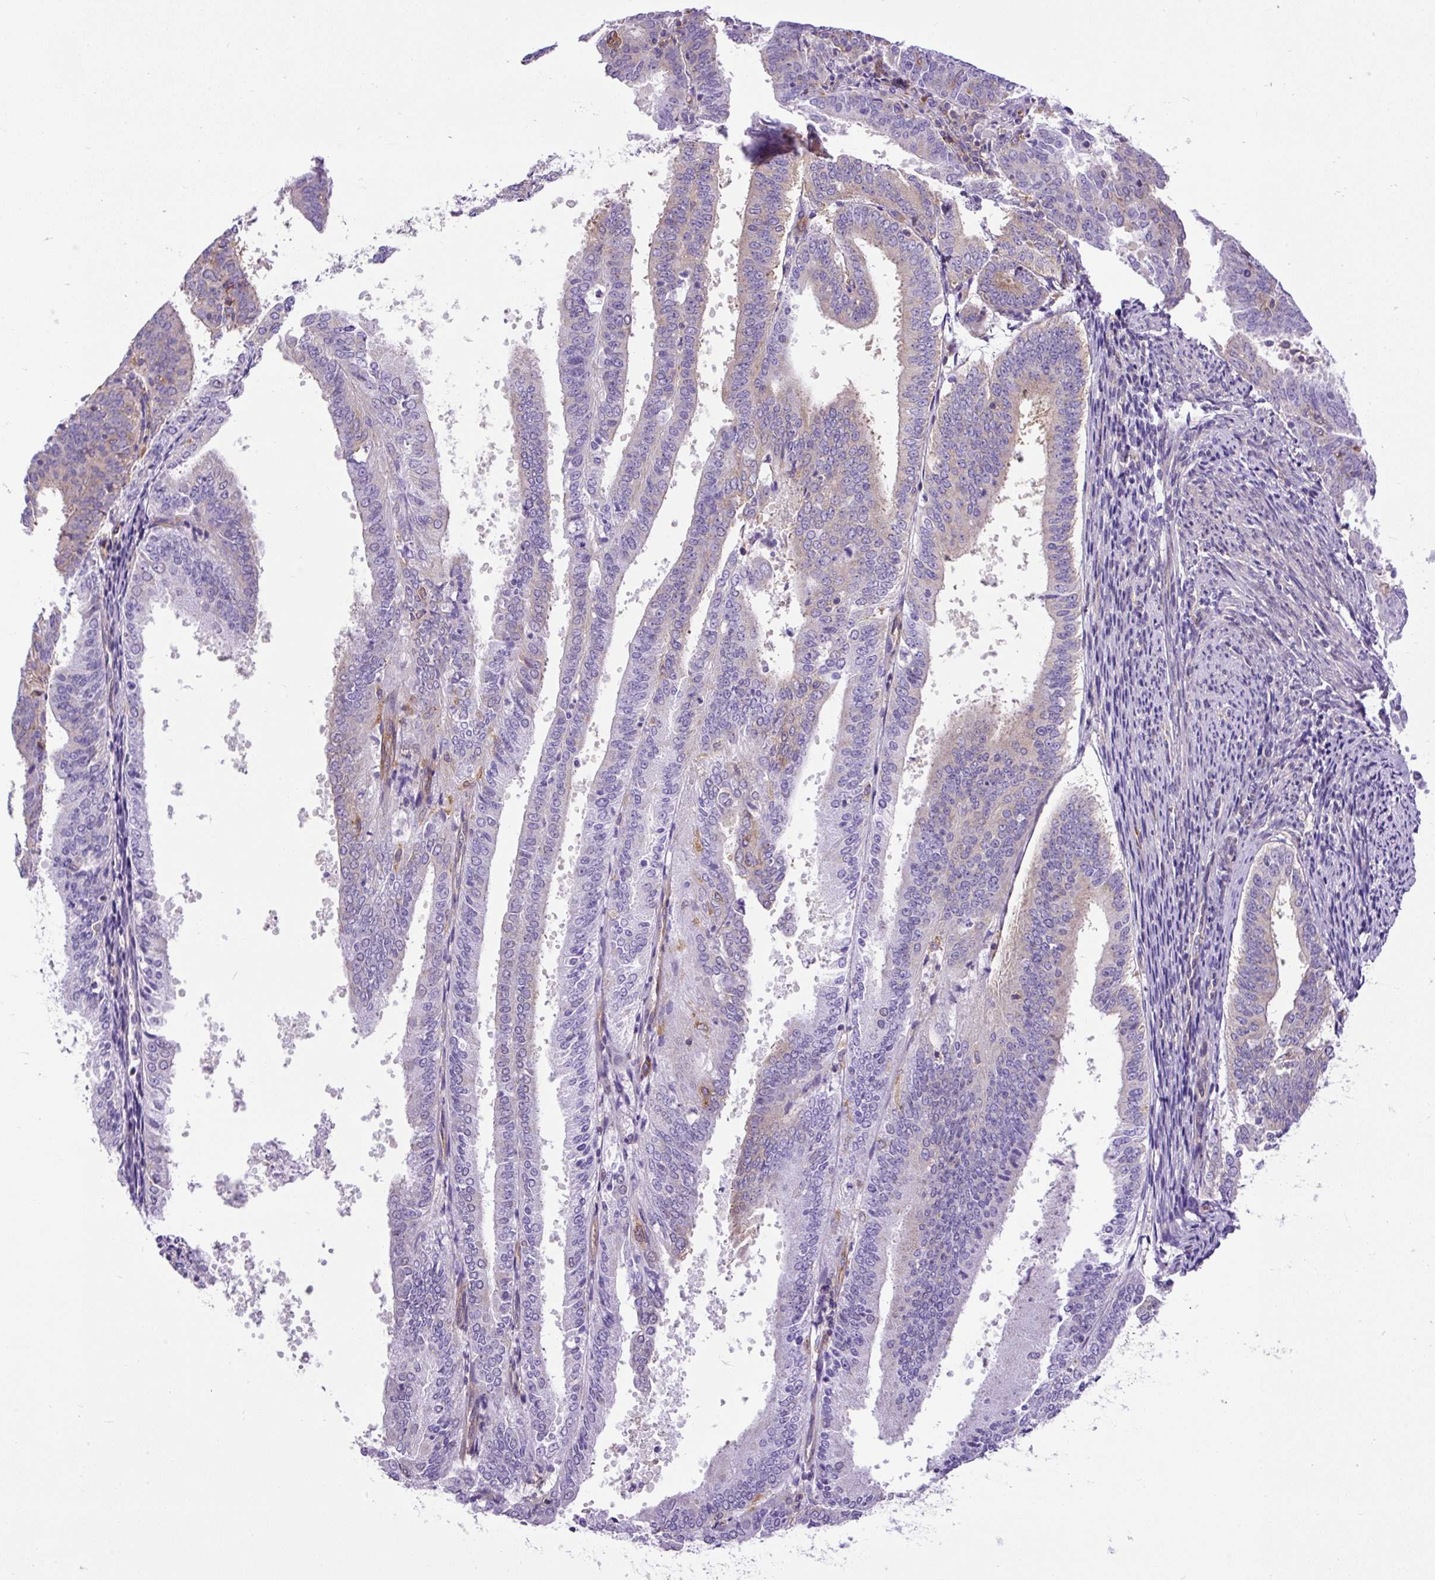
{"staining": {"intensity": "weak", "quantity": "<25%", "location": "cytoplasmic/membranous"}, "tissue": "endometrial cancer", "cell_type": "Tumor cells", "image_type": "cancer", "snomed": [{"axis": "morphology", "description": "Adenocarcinoma, NOS"}, {"axis": "topography", "description": "Endometrium"}], "caption": "Immunohistochemistry (IHC) of human endometrial cancer displays no expression in tumor cells.", "gene": "MAP1S", "patient": {"sex": "female", "age": 63}}